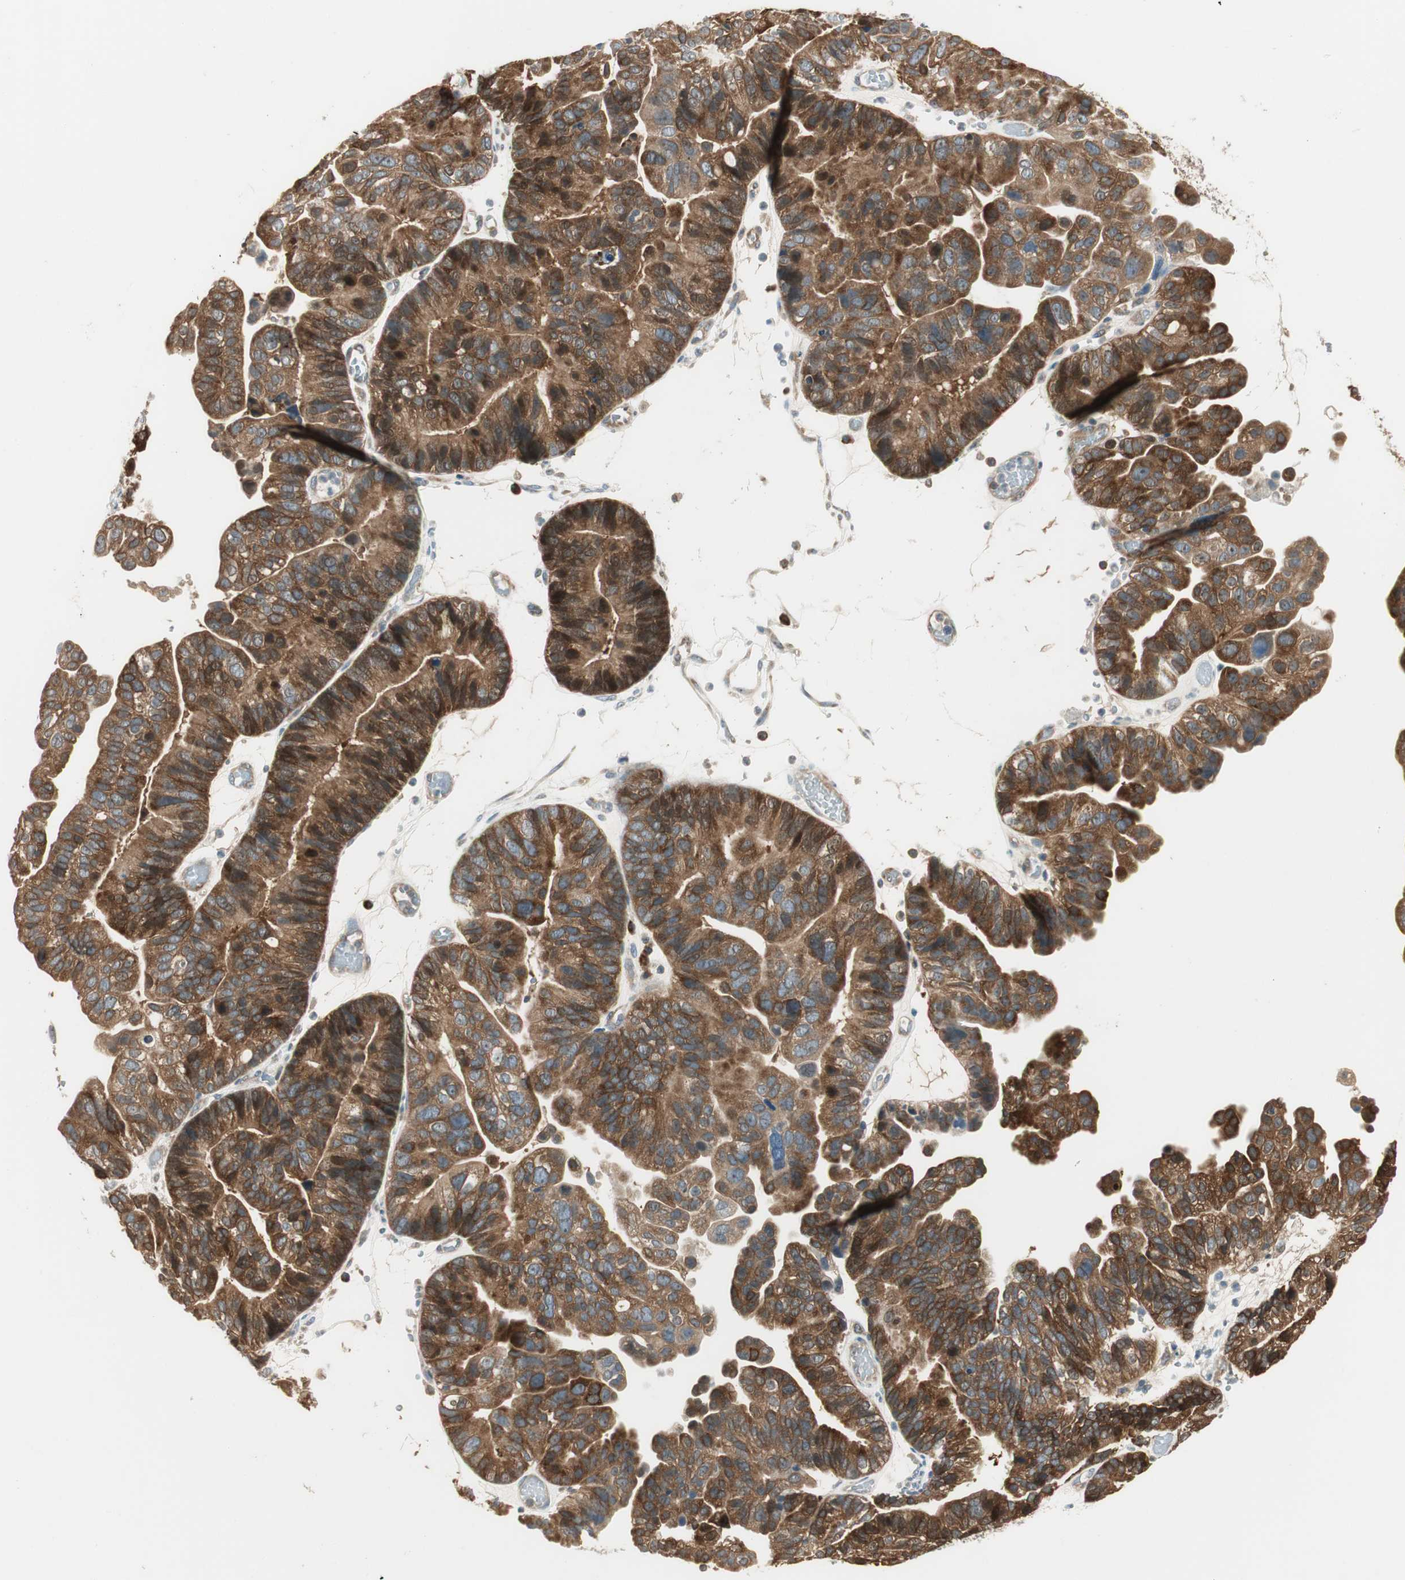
{"staining": {"intensity": "moderate", "quantity": ">75%", "location": "cytoplasmic/membranous"}, "tissue": "ovarian cancer", "cell_type": "Tumor cells", "image_type": "cancer", "snomed": [{"axis": "morphology", "description": "Cystadenocarcinoma, serous, NOS"}, {"axis": "topography", "description": "Ovary"}], "caption": "Moderate cytoplasmic/membranous positivity is identified in approximately >75% of tumor cells in ovarian cancer. (DAB (3,3'-diaminobenzidine) IHC, brown staining for protein, blue staining for nuclei).", "gene": "IPO5", "patient": {"sex": "female", "age": 56}}